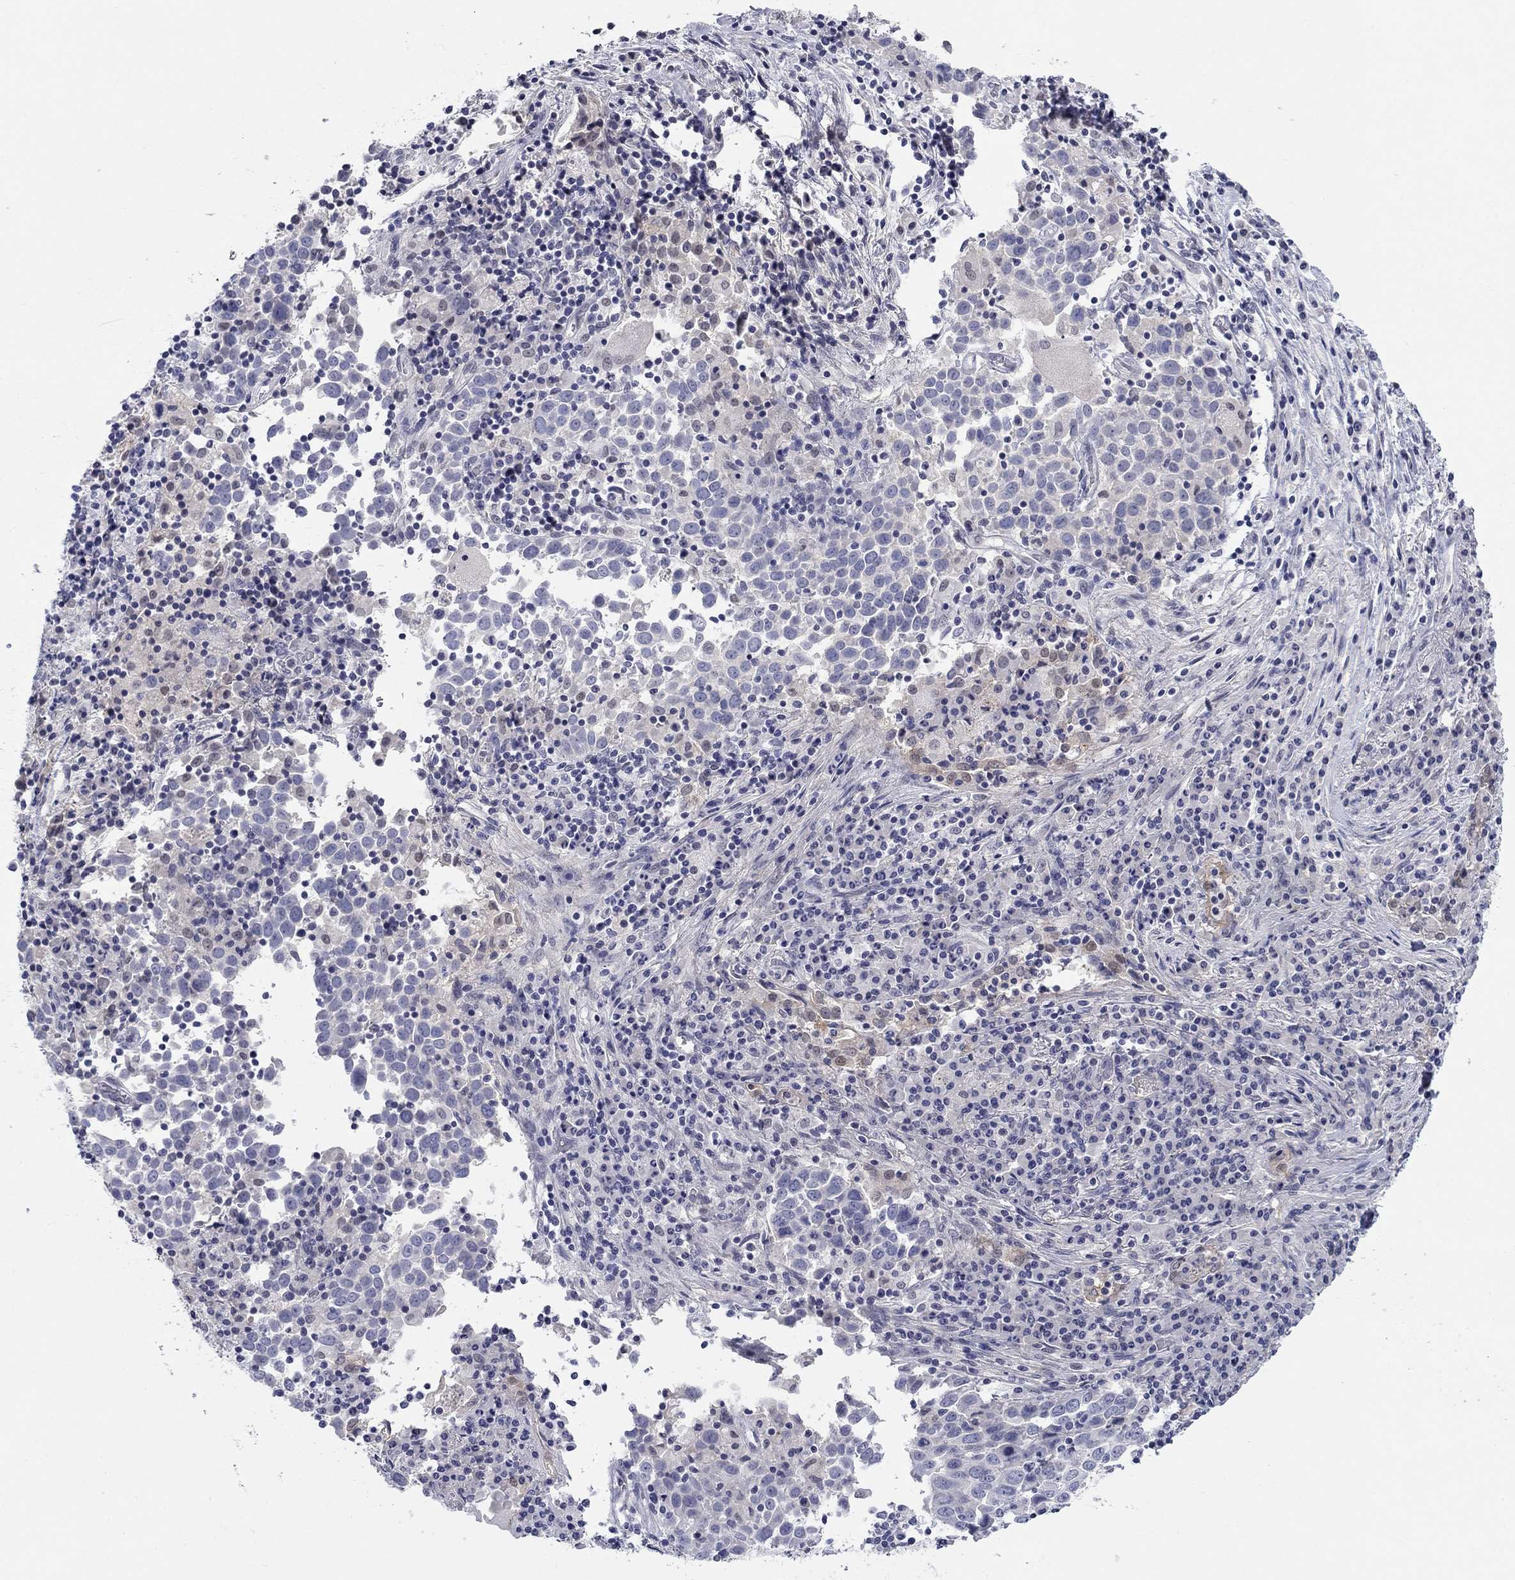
{"staining": {"intensity": "negative", "quantity": "none", "location": "none"}, "tissue": "lung cancer", "cell_type": "Tumor cells", "image_type": "cancer", "snomed": [{"axis": "morphology", "description": "Squamous cell carcinoma, NOS"}, {"axis": "topography", "description": "Lung"}], "caption": "Tumor cells are negative for protein expression in human lung cancer (squamous cell carcinoma).", "gene": "PLS1", "patient": {"sex": "male", "age": 57}}